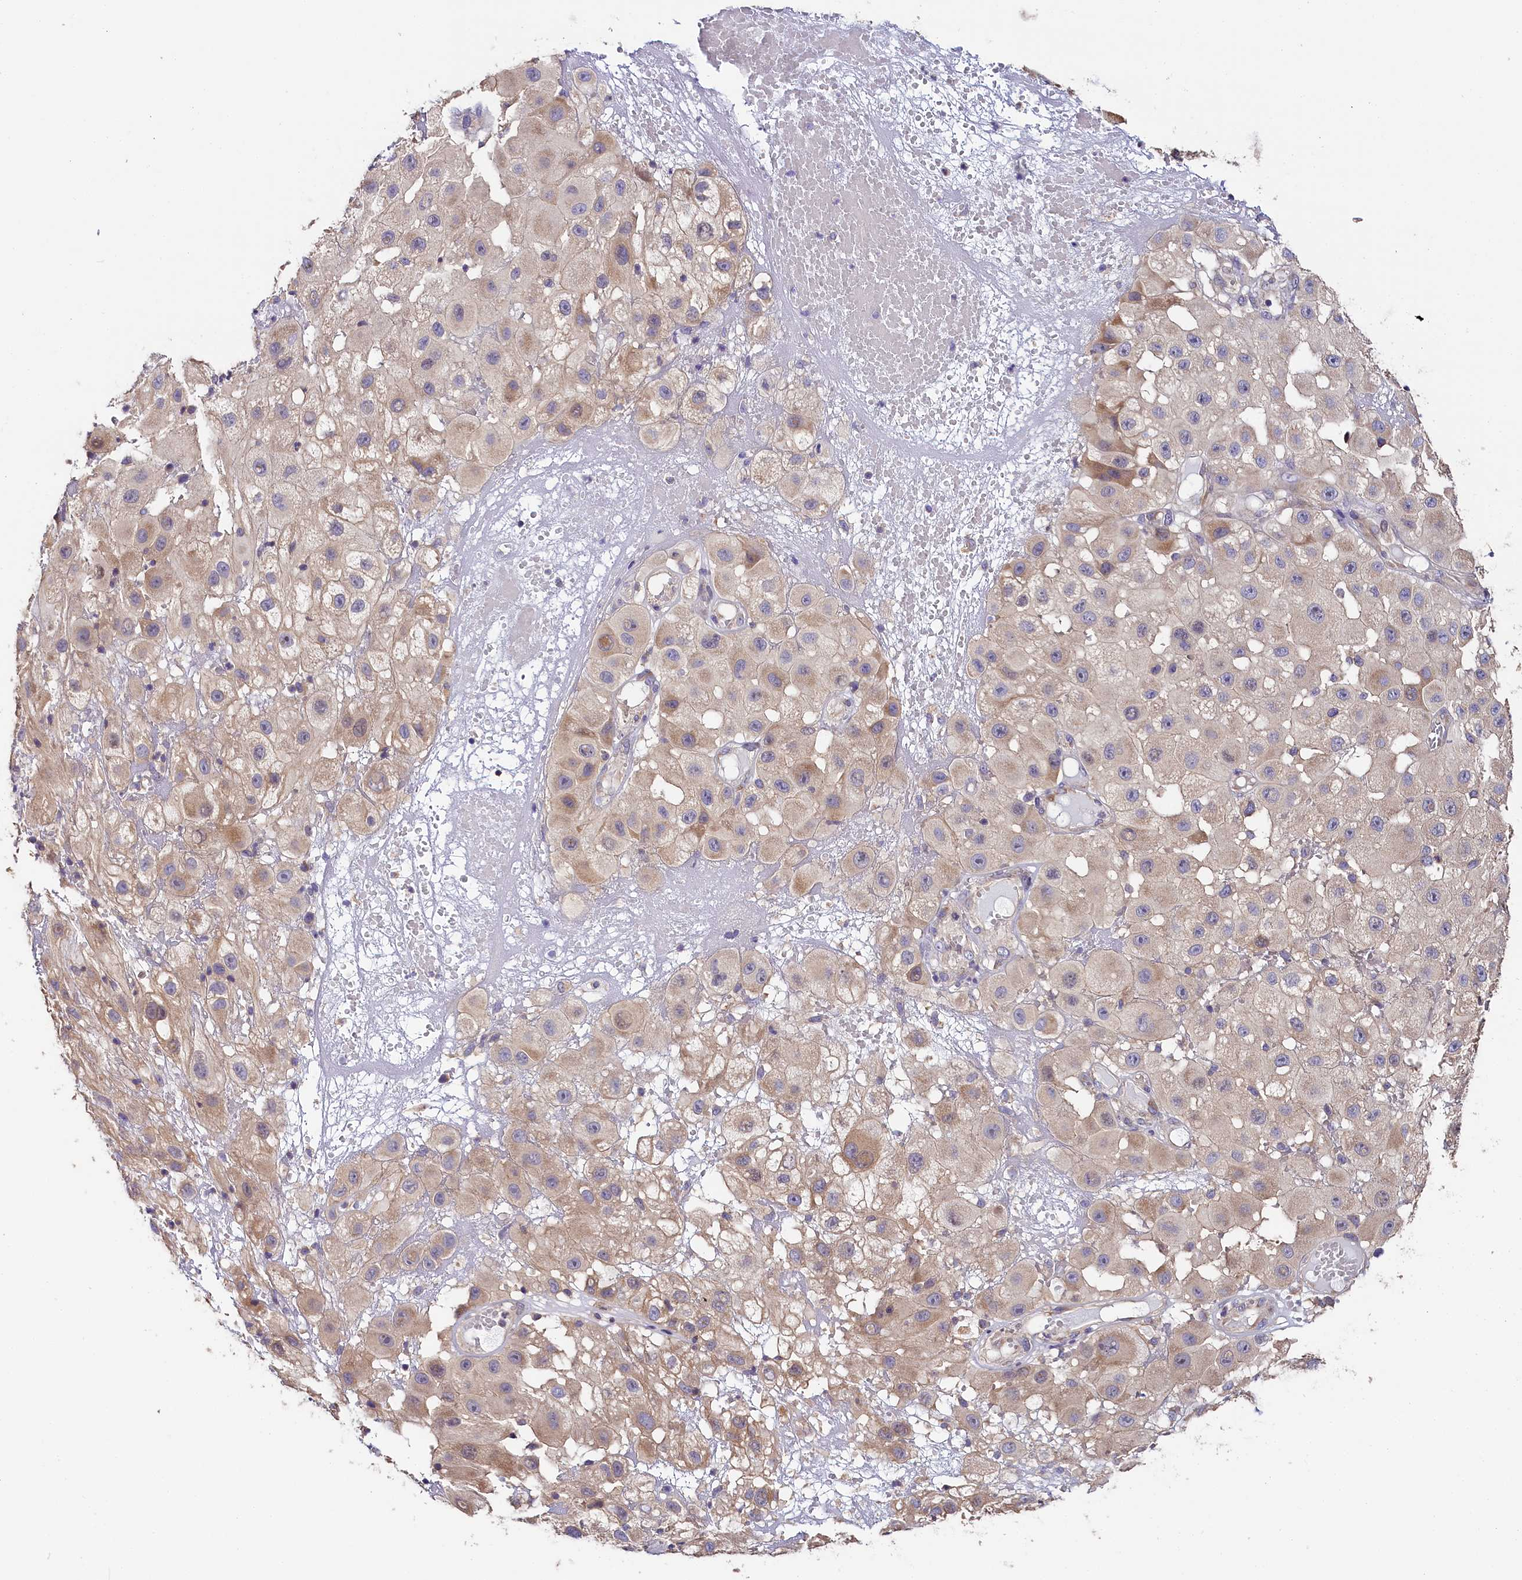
{"staining": {"intensity": "negative", "quantity": "none", "location": "none"}, "tissue": "melanoma", "cell_type": "Tumor cells", "image_type": "cancer", "snomed": [{"axis": "morphology", "description": "Malignant melanoma, NOS"}, {"axis": "topography", "description": "Skin"}], "caption": "High power microscopy image of an immunohistochemistry photomicrograph of malignant melanoma, revealing no significant expression in tumor cells. The staining was performed using DAB (3,3'-diaminobenzidine) to visualize the protein expression in brown, while the nuclei were stained in blue with hematoxylin (Magnification: 20x).", "gene": "KATNB1", "patient": {"sex": "female", "age": 81}}